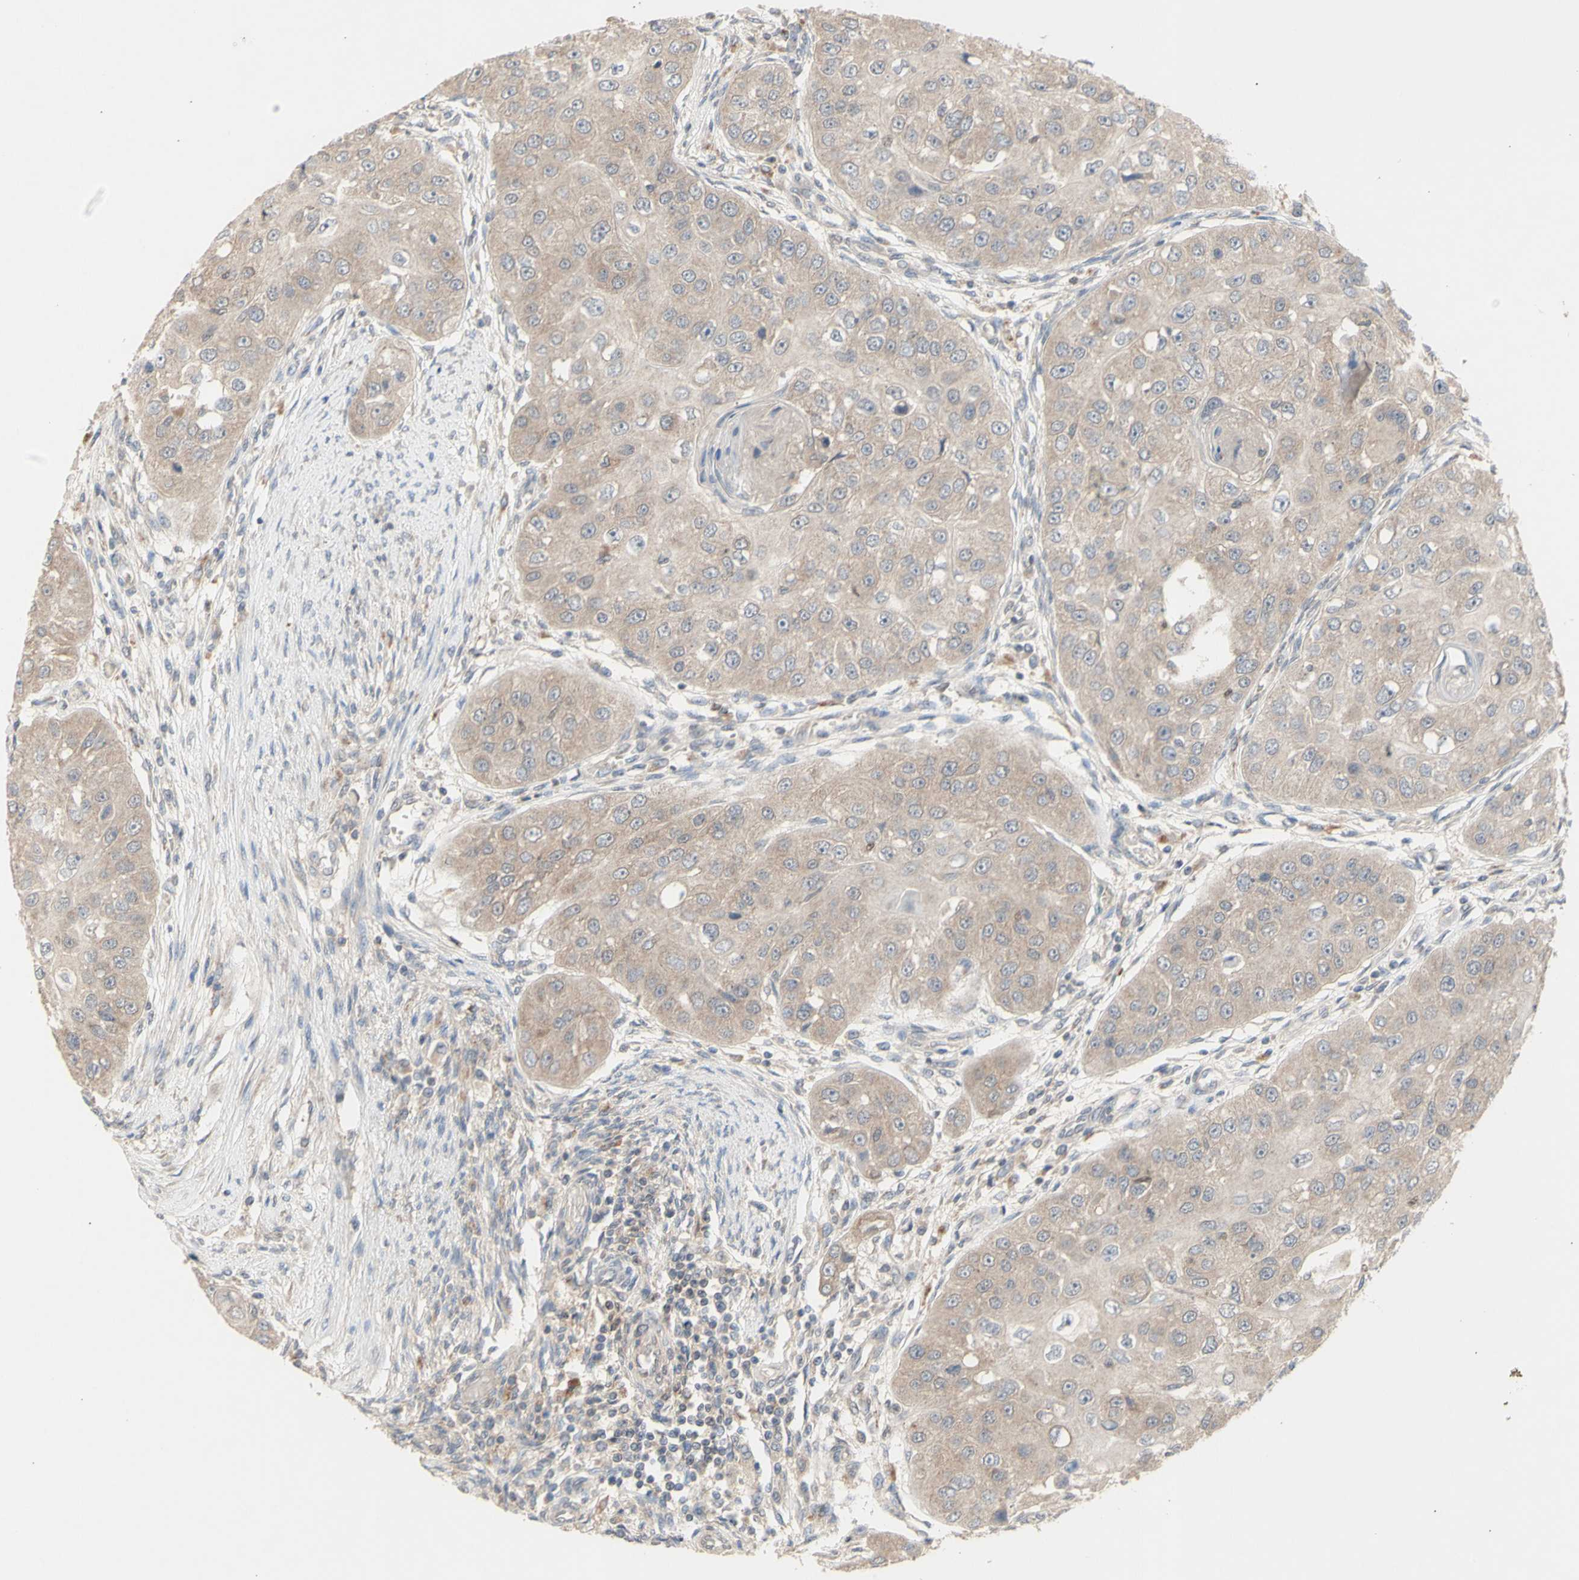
{"staining": {"intensity": "weak", "quantity": ">75%", "location": "cytoplasmic/membranous"}, "tissue": "head and neck cancer", "cell_type": "Tumor cells", "image_type": "cancer", "snomed": [{"axis": "morphology", "description": "Normal tissue, NOS"}, {"axis": "morphology", "description": "Squamous cell carcinoma, NOS"}, {"axis": "topography", "description": "Skeletal muscle"}, {"axis": "topography", "description": "Head-Neck"}], "caption": "Squamous cell carcinoma (head and neck) stained with immunohistochemistry (IHC) reveals weak cytoplasmic/membranous positivity in about >75% of tumor cells.", "gene": "NLRP1", "patient": {"sex": "male", "age": 51}}